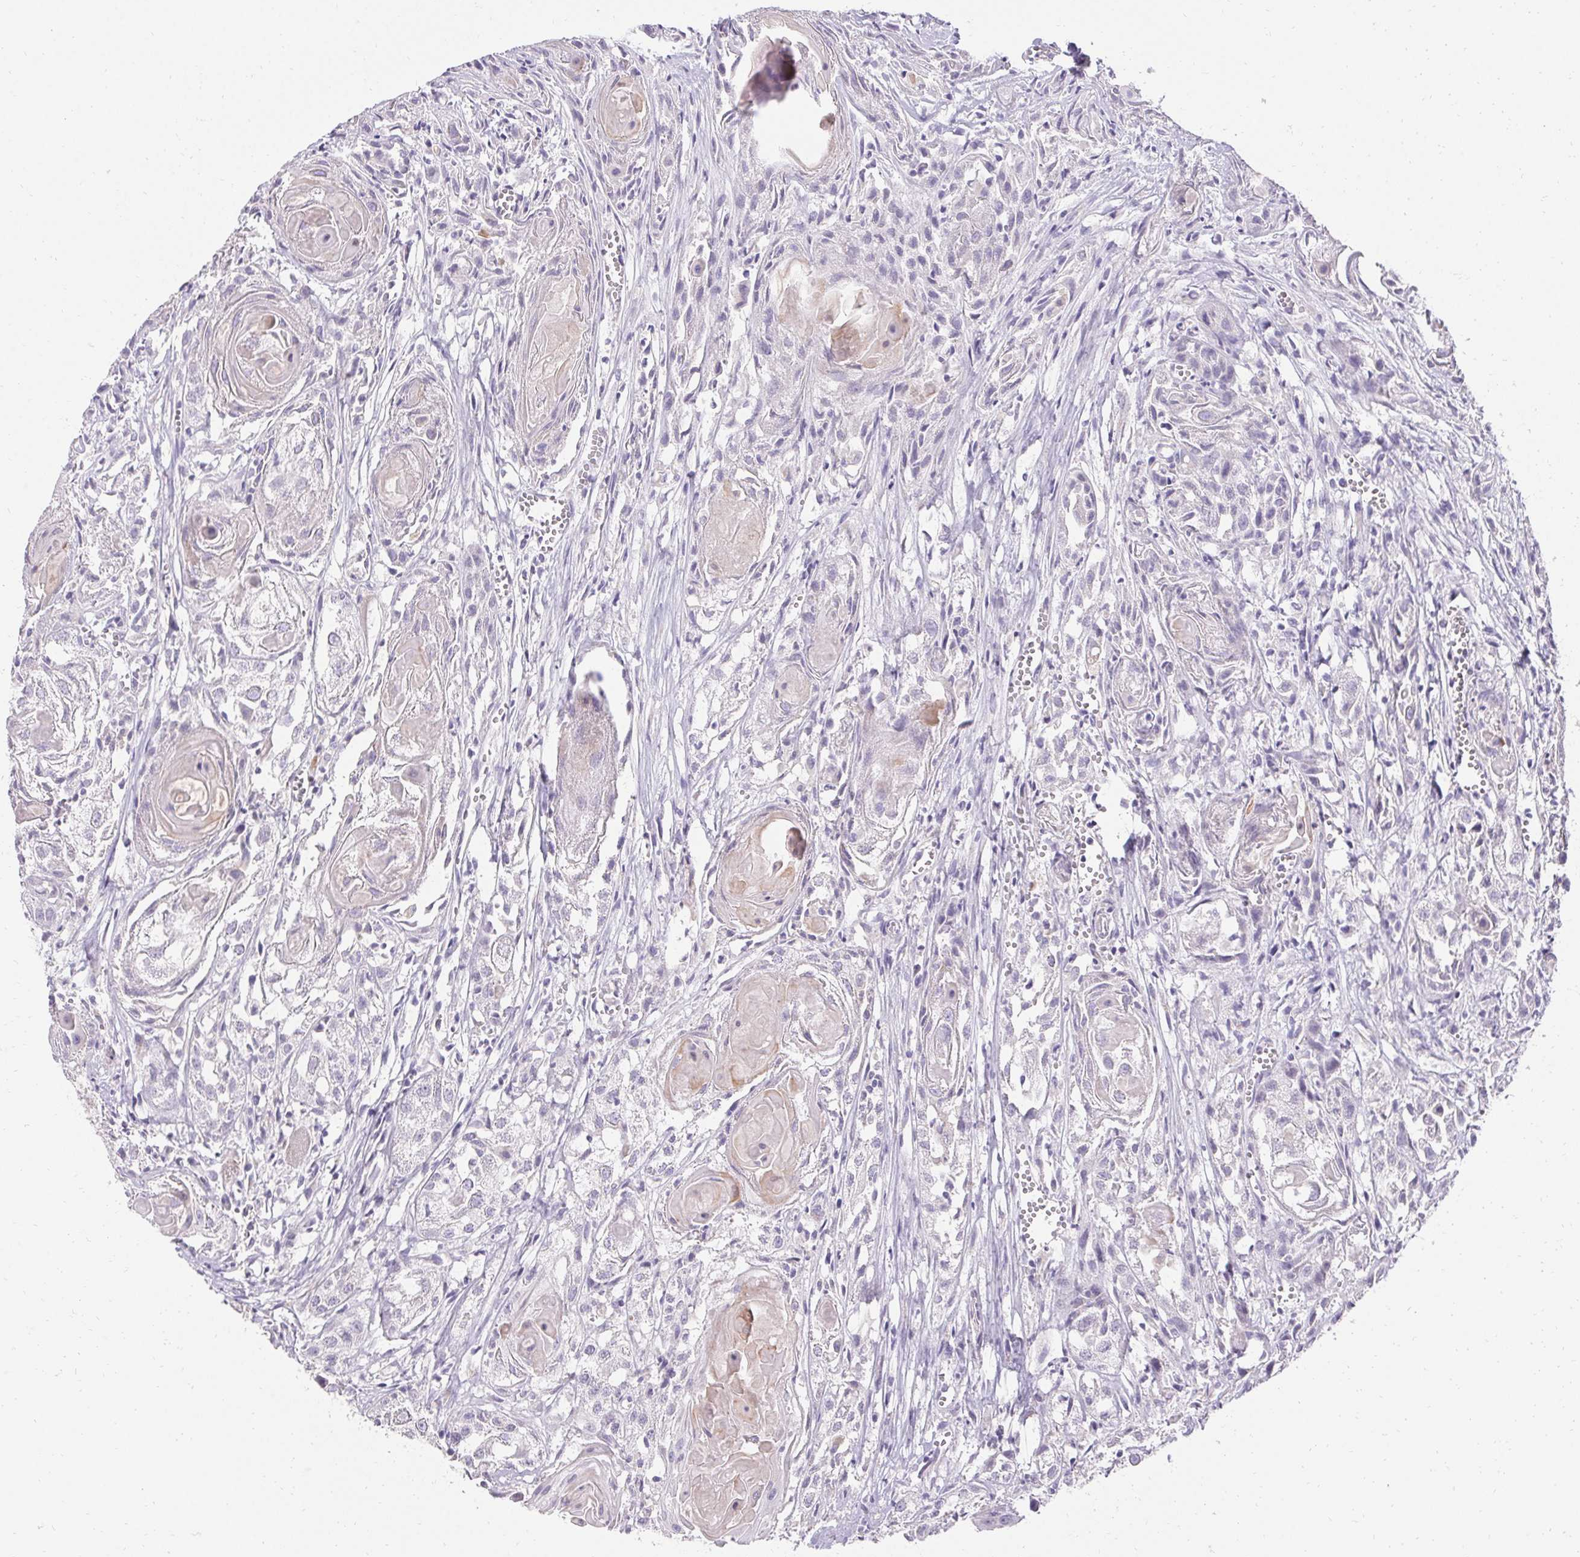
{"staining": {"intensity": "negative", "quantity": "none", "location": "none"}, "tissue": "head and neck cancer", "cell_type": "Tumor cells", "image_type": "cancer", "snomed": [{"axis": "morphology", "description": "Squamous cell carcinoma, NOS"}, {"axis": "topography", "description": "Head-Neck"}], "caption": "High power microscopy photomicrograph of an immunohistochemistry photomicrograph of head and neck cancer, revealing no significant staining in tumor cells.", "gene": "HSD17B3", "patient": {"sex": "female", "age": 80}}